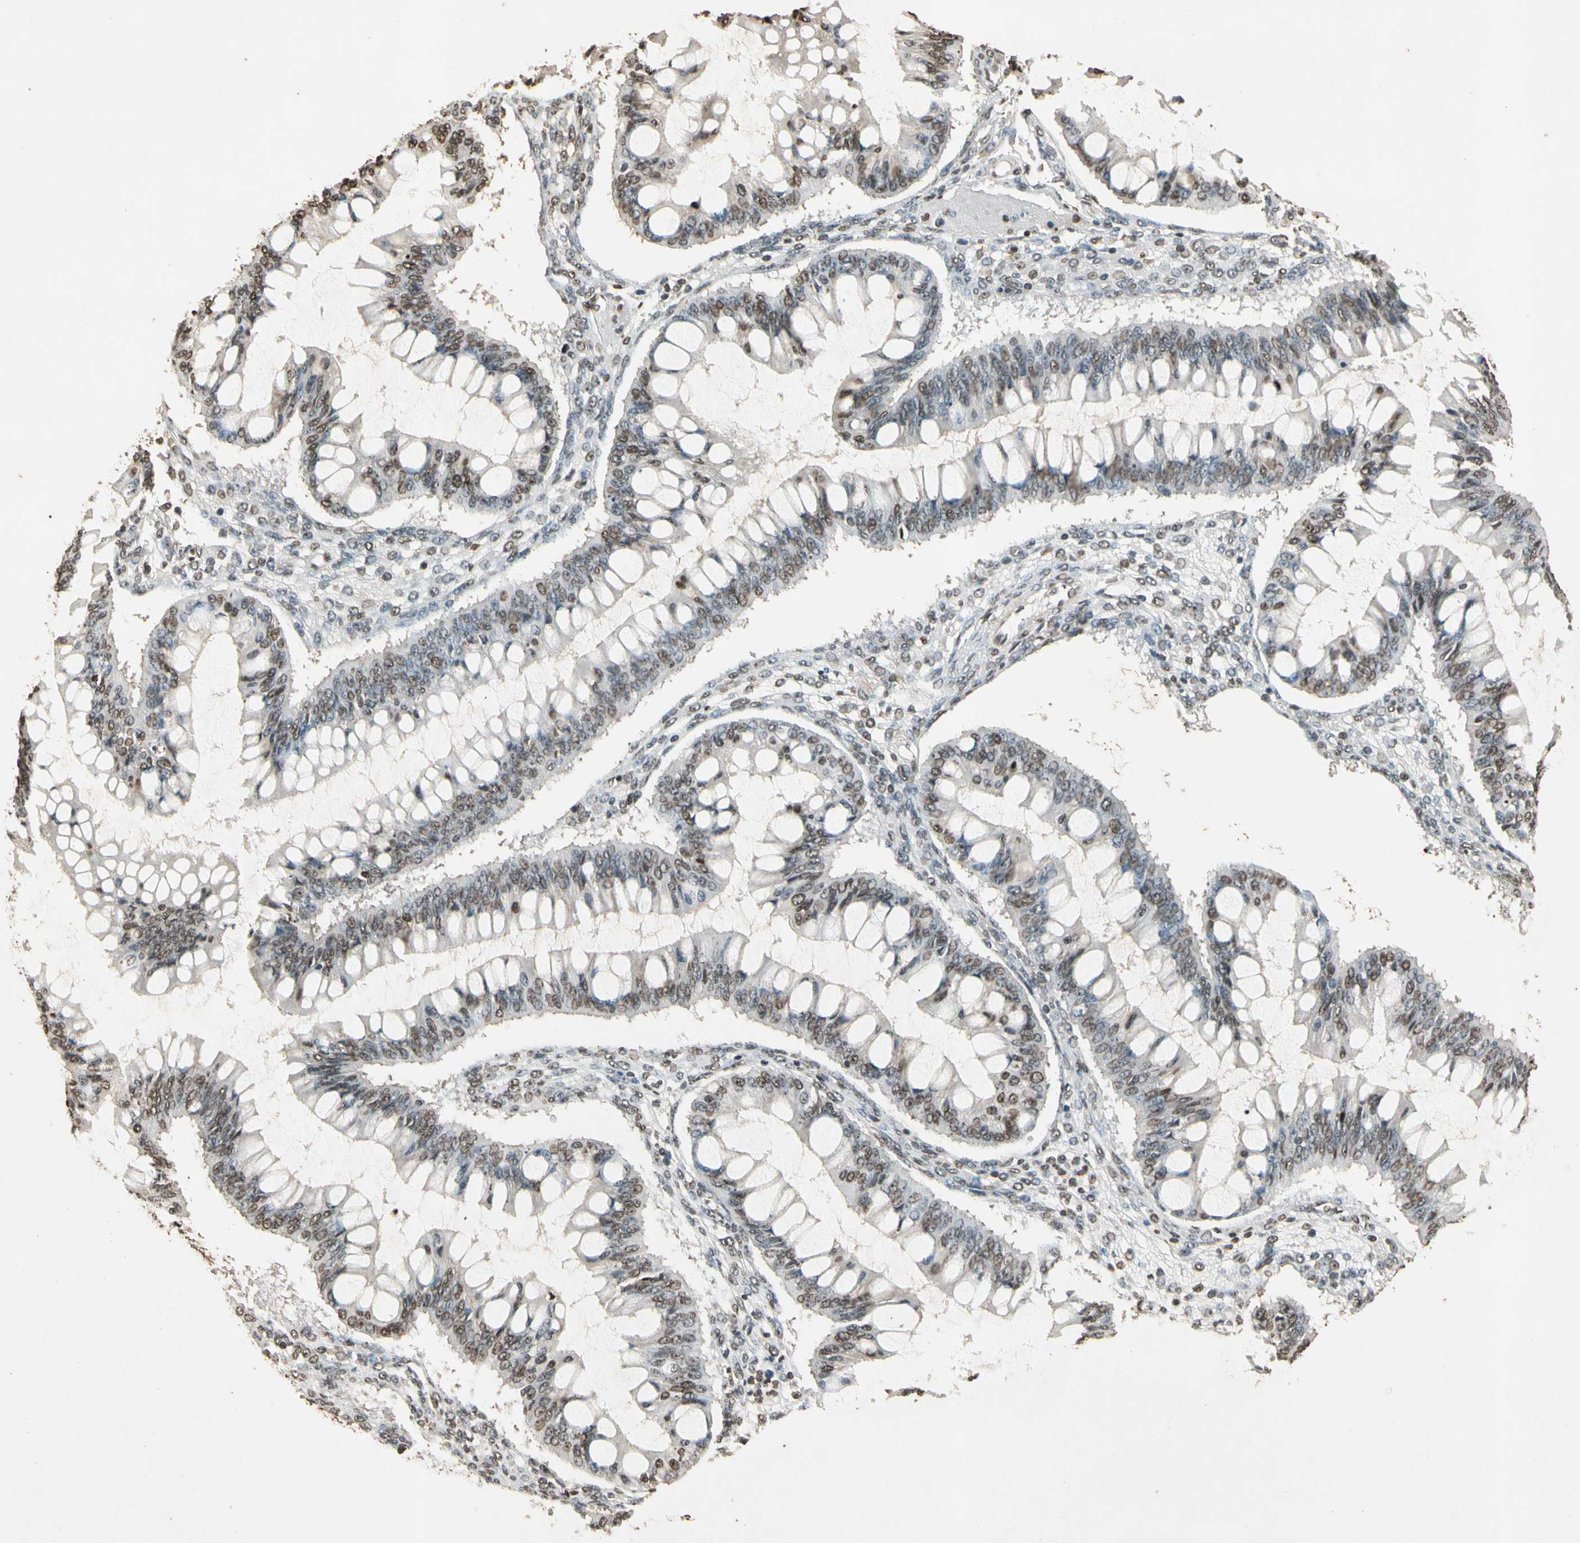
{"staining": {"intensity": "weak", "quantity": "25%-75%", "location": "cytoplasmic/membranous,nuclear"}, "tissue": "ovarian cancer", "cell_type": "Tumor cells", "image_type": "cancer", "snomed": [{"axis": "morphology", "description": "Cystadenocarcinoma, mucinous, NOS"}, {"axis": "topography", "description": "Ovary"}], "caption": "Tumor cells display weak cytoplasmic/membranous and nuclear positivity in about 25%-75% of cells in mucinous cystadenocarcinoma (ovarian). The staining is performed using DAB brown chromogen to label protein expression. The nuclei are counter-stained blue using hematoxylin.", "gene": "TOP1", "patient": {"sex": "female", "age": 73}}